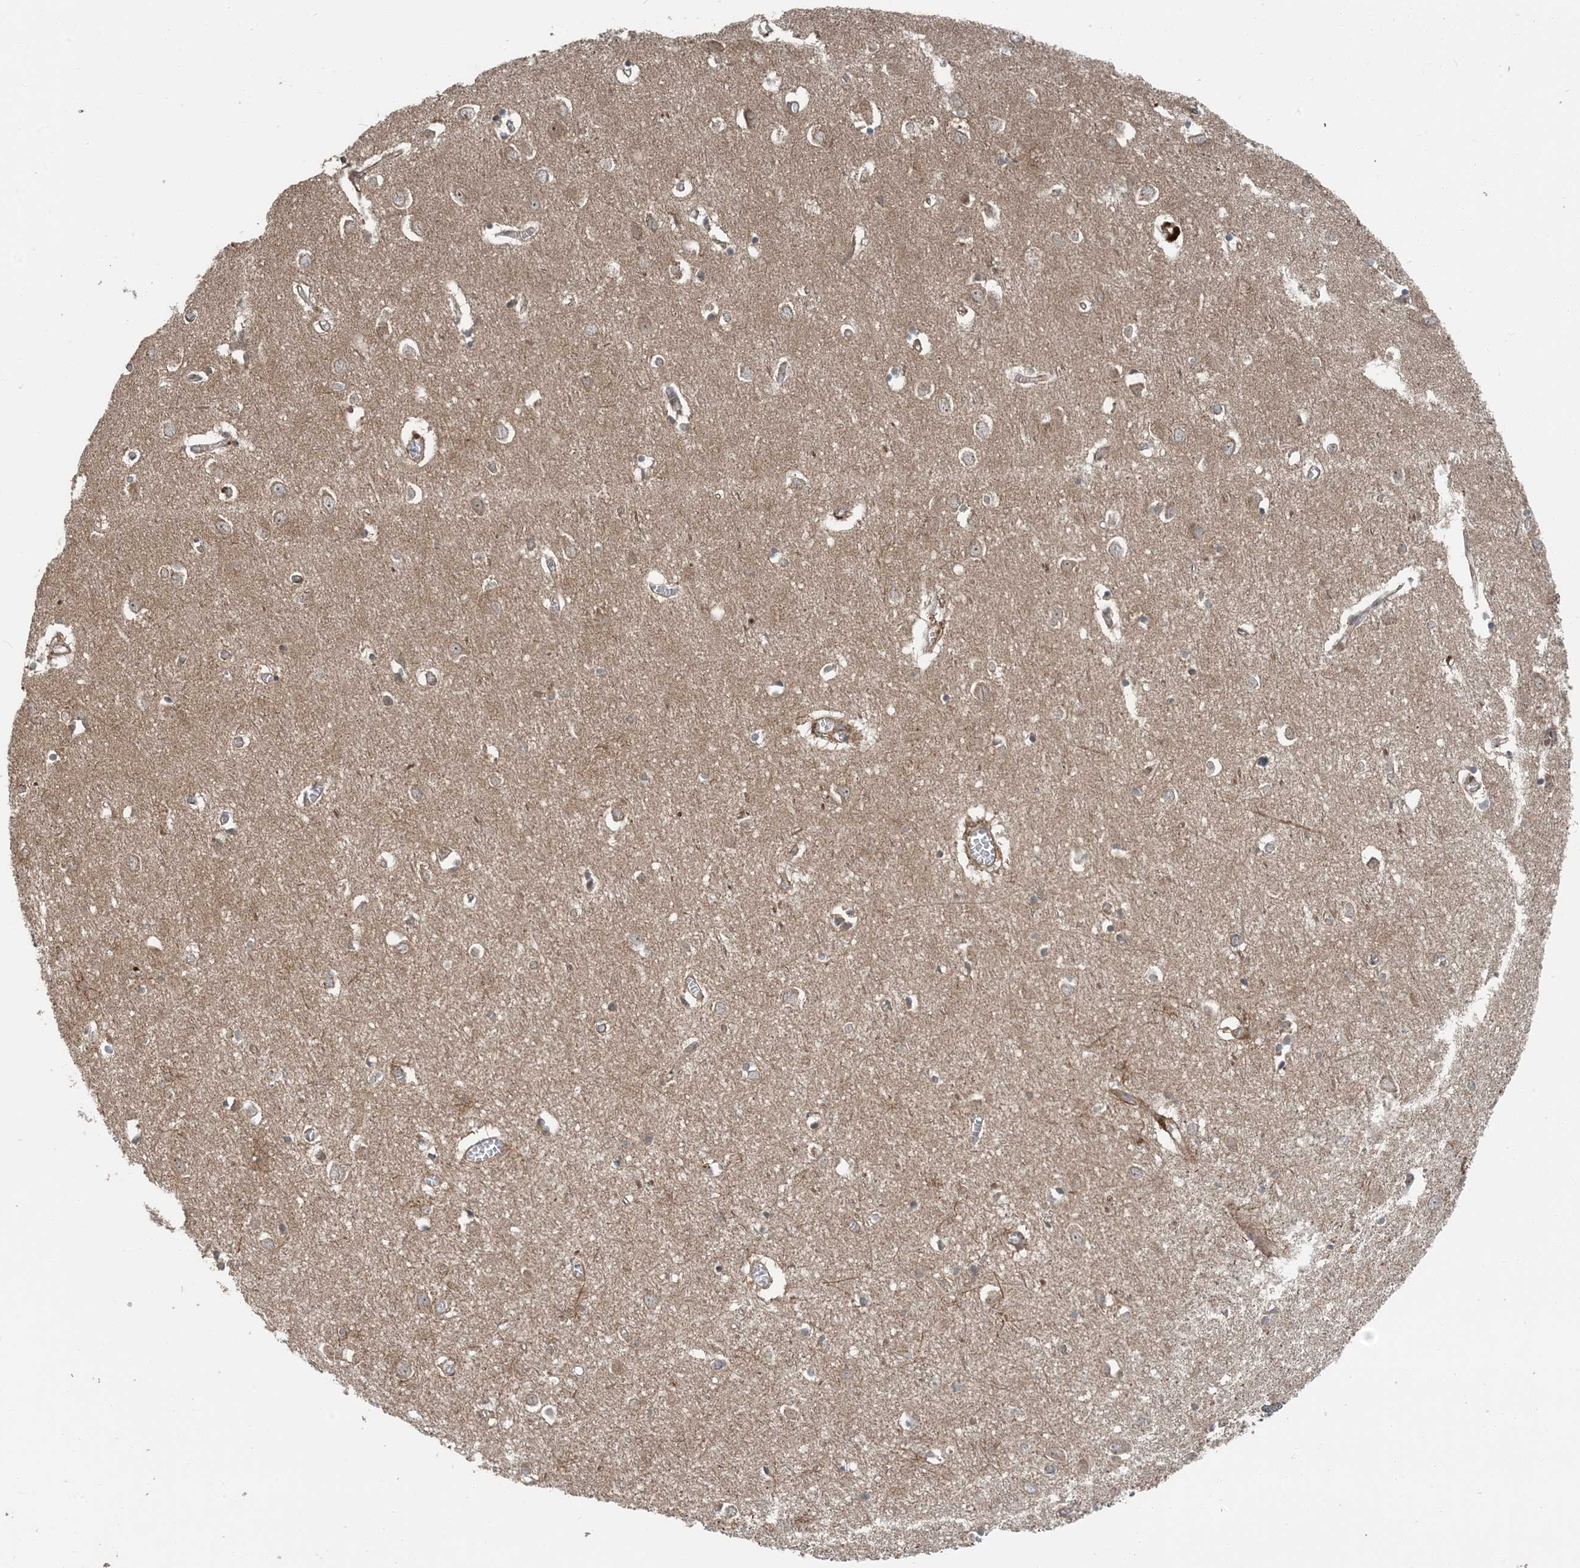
{"staining": {"intensity": "weak", "quantity": ">75%", "location": "cytoplasmic/membranous"}, "tissue": "cerebral cortex", "cell_type": "Endothelial cells", "image_type": "normal", "snomed": [{"axis": "morphology", "description": "Normal tissue, NOS"}, {"axis": "topography", "description": "Cerebral cortex"}], "caption": "Cerebral cortex was stained to show a protein in brown. There is low levels of weak cytoplasmic/membranous expression in about >75% of endothelial cells. Immunohistochemistry stains the protein of interest in brown and the nuclei are stained blue.", "gene": "EDEM2", "patient": {"sex": "female", "age": 64}}